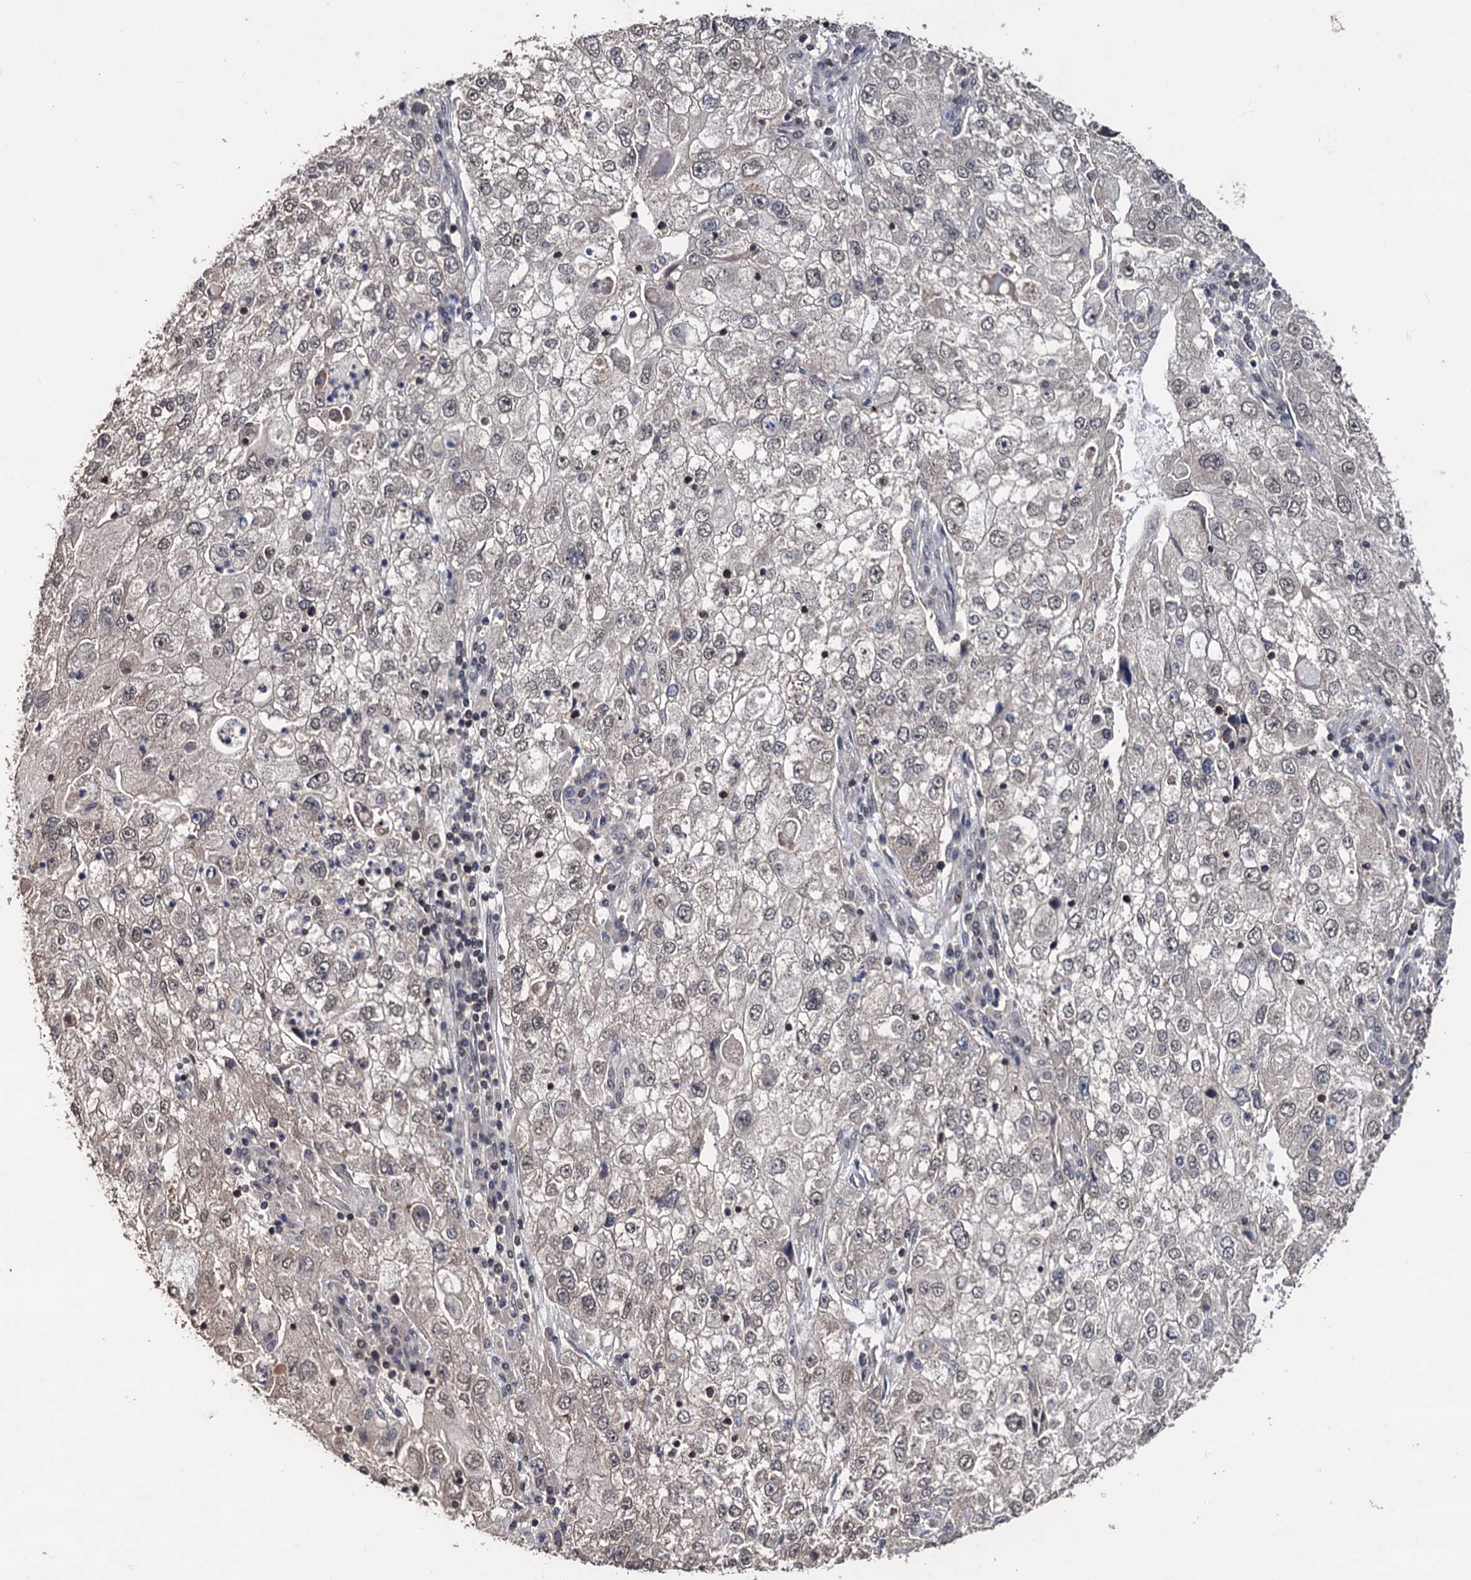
{"staining": {"intensity": "weak", "quantity": "<25%", "location": "nuclear"}, "tissue": "endometrial cancer", "cell_type": "Tumor cells", "image_type": "cancer", "snomed": [{"axis": "morphology", "description": "Adenocarcinoma, NOS"}, {"axis": "topography", "description": "Endometrium"}], "caption": "An image of human adenocarcinoma (endometrial) is negative for staining in tumor cells.", "gene": "KLF5", "patient": {"sex": "female", "age": 49}}